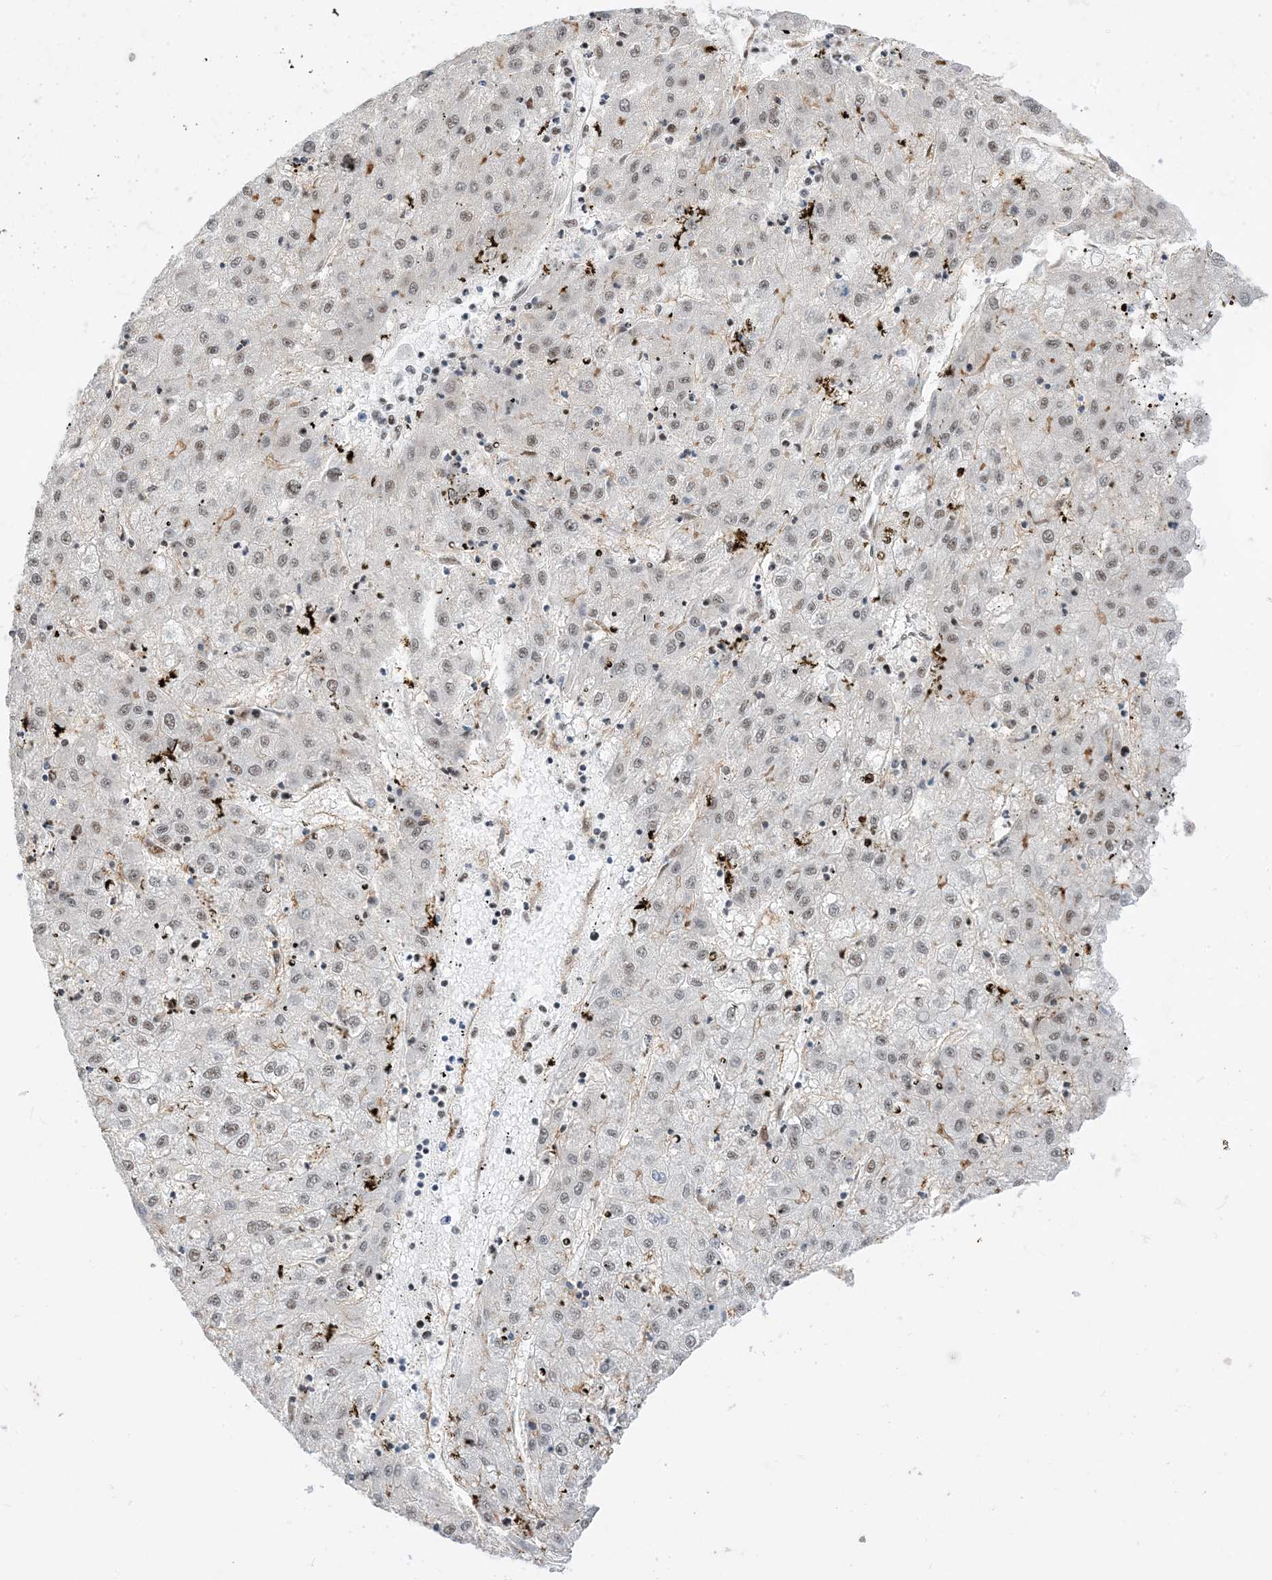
{"staining": {"intensity": "weak", "quantity": "<25%", "location": "nuclear"}, "tissue": "liver cancer", "cell_type": "Tumor cells", "image_type": "cancer", "snomed": [{"axis": "morphology", "description": "Carcinoma, Hepatocellular, NOS"}, {"axis": "topography", "description": "Liver"}], "caption": "A high-resolution micrograph shows immunohistochemistry staining of liver cancer (hepatocellular carcinoma), which exhibits no significant positivity in tumor cells. (Immunohistochemistry (ihc), brightfield microscopy, high magnification).", "gene": "SF3A3", "patient": {"sex": "male", "age": 72}}